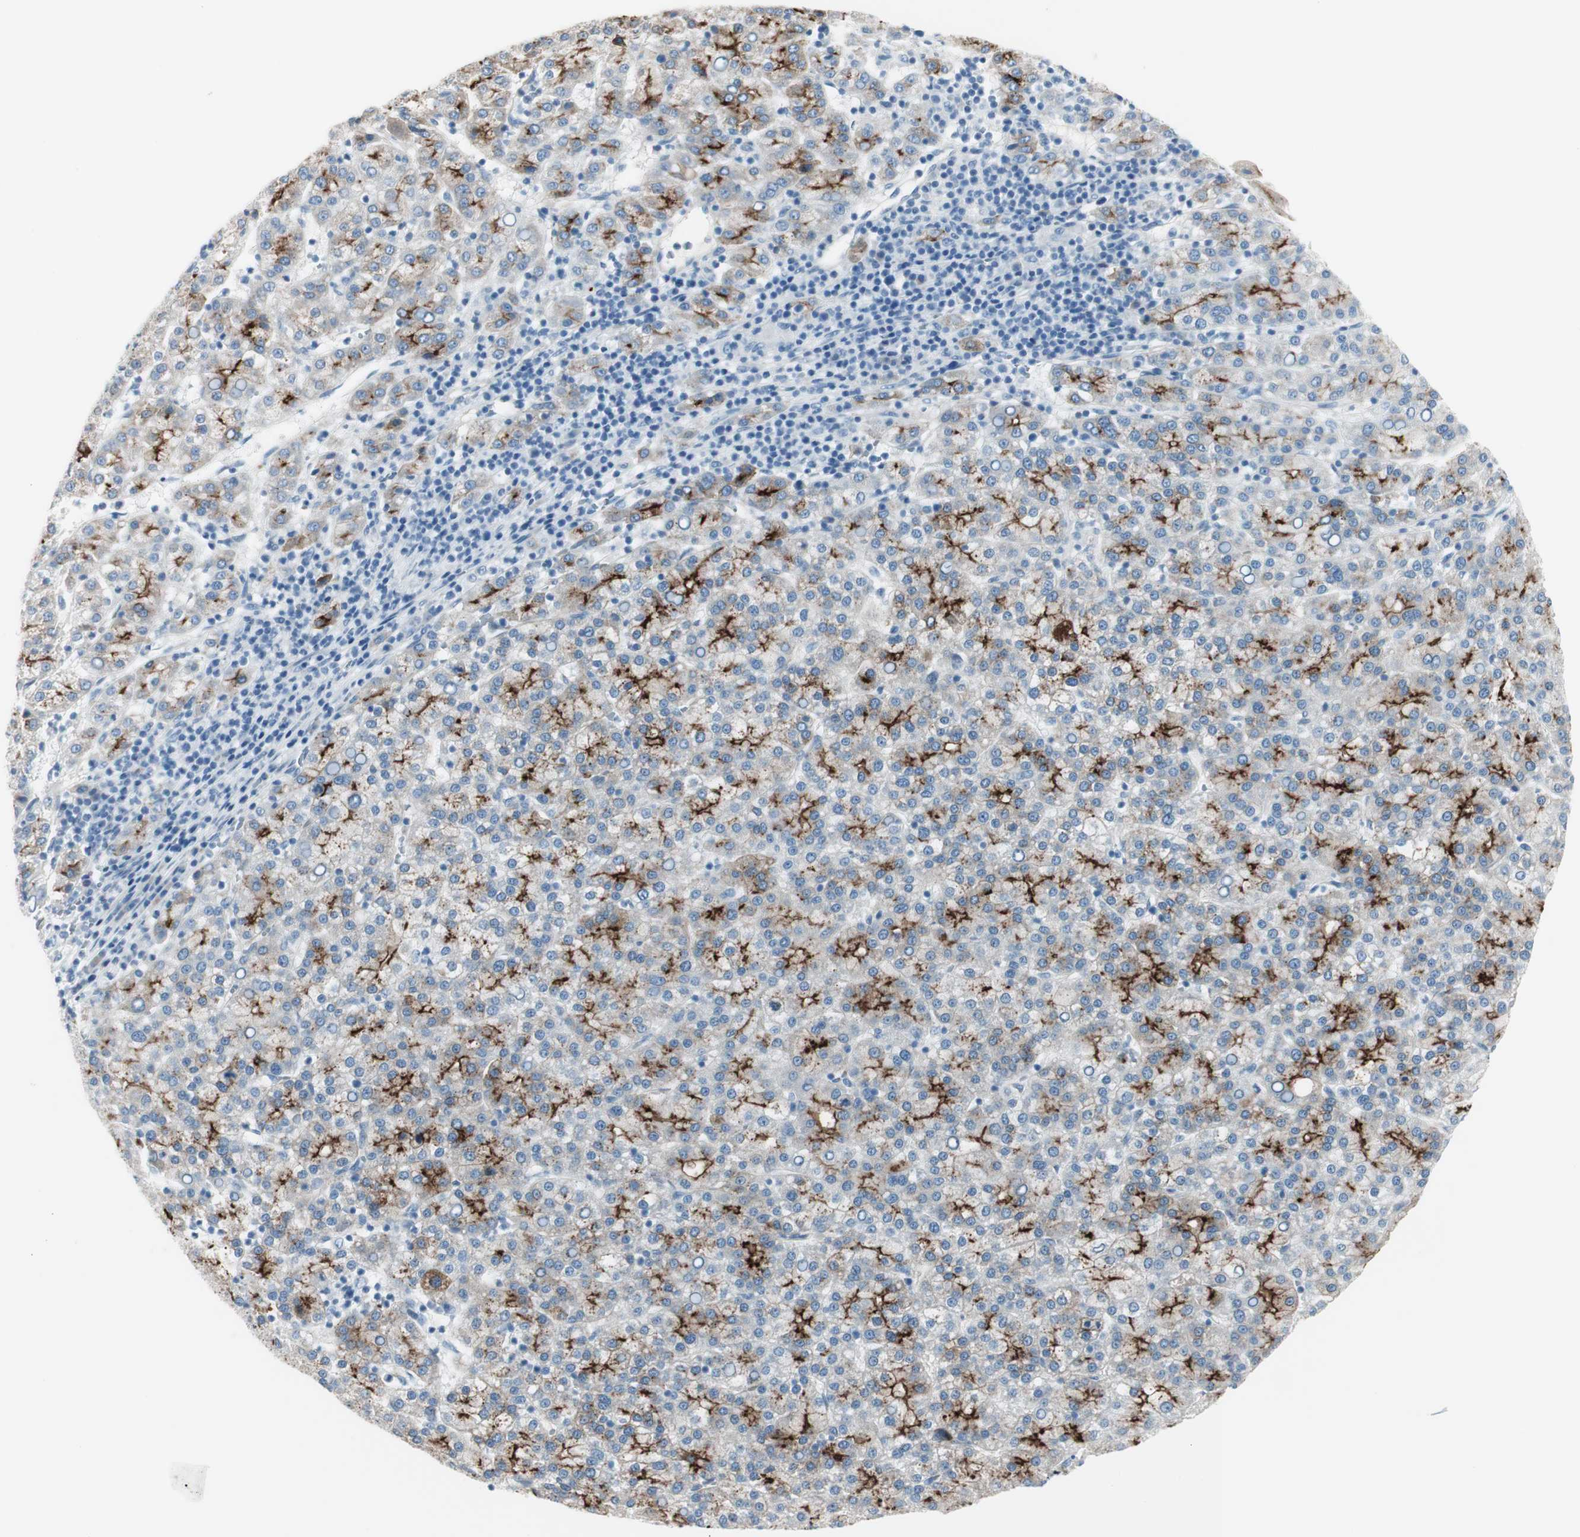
{"staining": {"intensity": "strong", "quantity": "25%-75%", "location": "cytoplasmic/membranous"}, "tissue": "liver cancer", "cell_type": "Tumor cells", "image_type": "cancer", "snomed": [{"axis": "morphology", "description": "Carcinoma, Hepatocellular, NOS"}, {"axis": "topography", "description": "Liver"}], "caption": "This photomicrograph reveals IHC staining of human liver cancer (hepatocellular carcinoma), with high strong cytoplasmic/membranous positivity in approximately 25%-75% of tumor cells.", "gene": "CDHR5", "patient": {"sex": "female", "age": 58}}